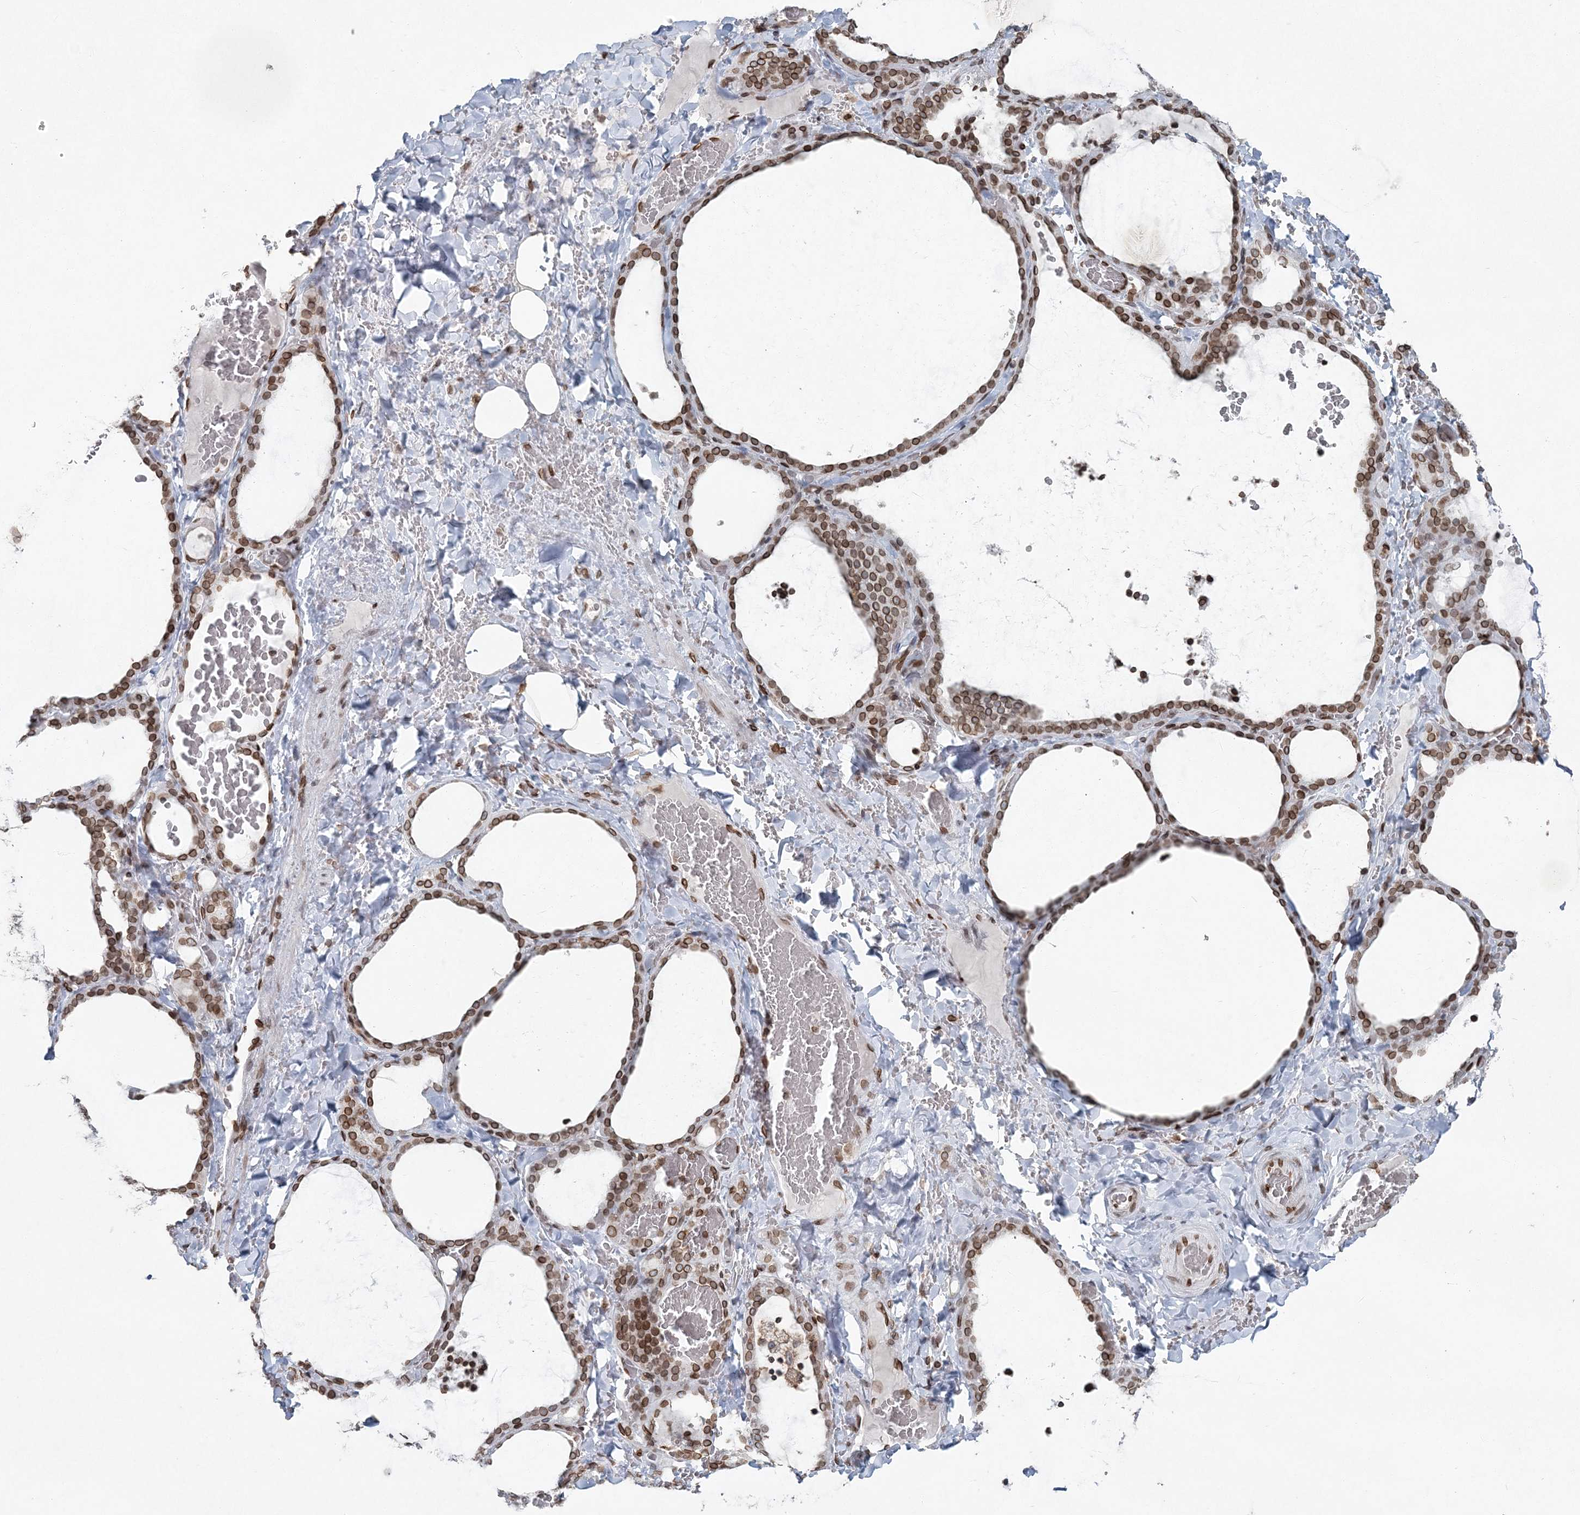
{"staining": {"intensity": "moderate", "quantity": ">75%", "location": "cytoplasmic/membranous,nuclear"}, "tissue": "thyroid gland", "cell_type": "Glandular cells", "image_type": "normal", "snomed": [{"axis": "morphology", "description": "Normal tissue, NOS"}, {"axis": "topography", "description": "Thyroid gland"}], "caption": "A micrograph of human thyroid gland stained for a protein exhibits moderate cytoplasmic/membranous,nuclear brown staining in glandular cells. The staining is performed using DAB (3,3'-diaminobenzidine) brown chromogen to label protein expression. The nuclei are counter-stained blue using hematoxylin.", "gene": "GJD4", "patient": {"sex": "female", "age": 22}}